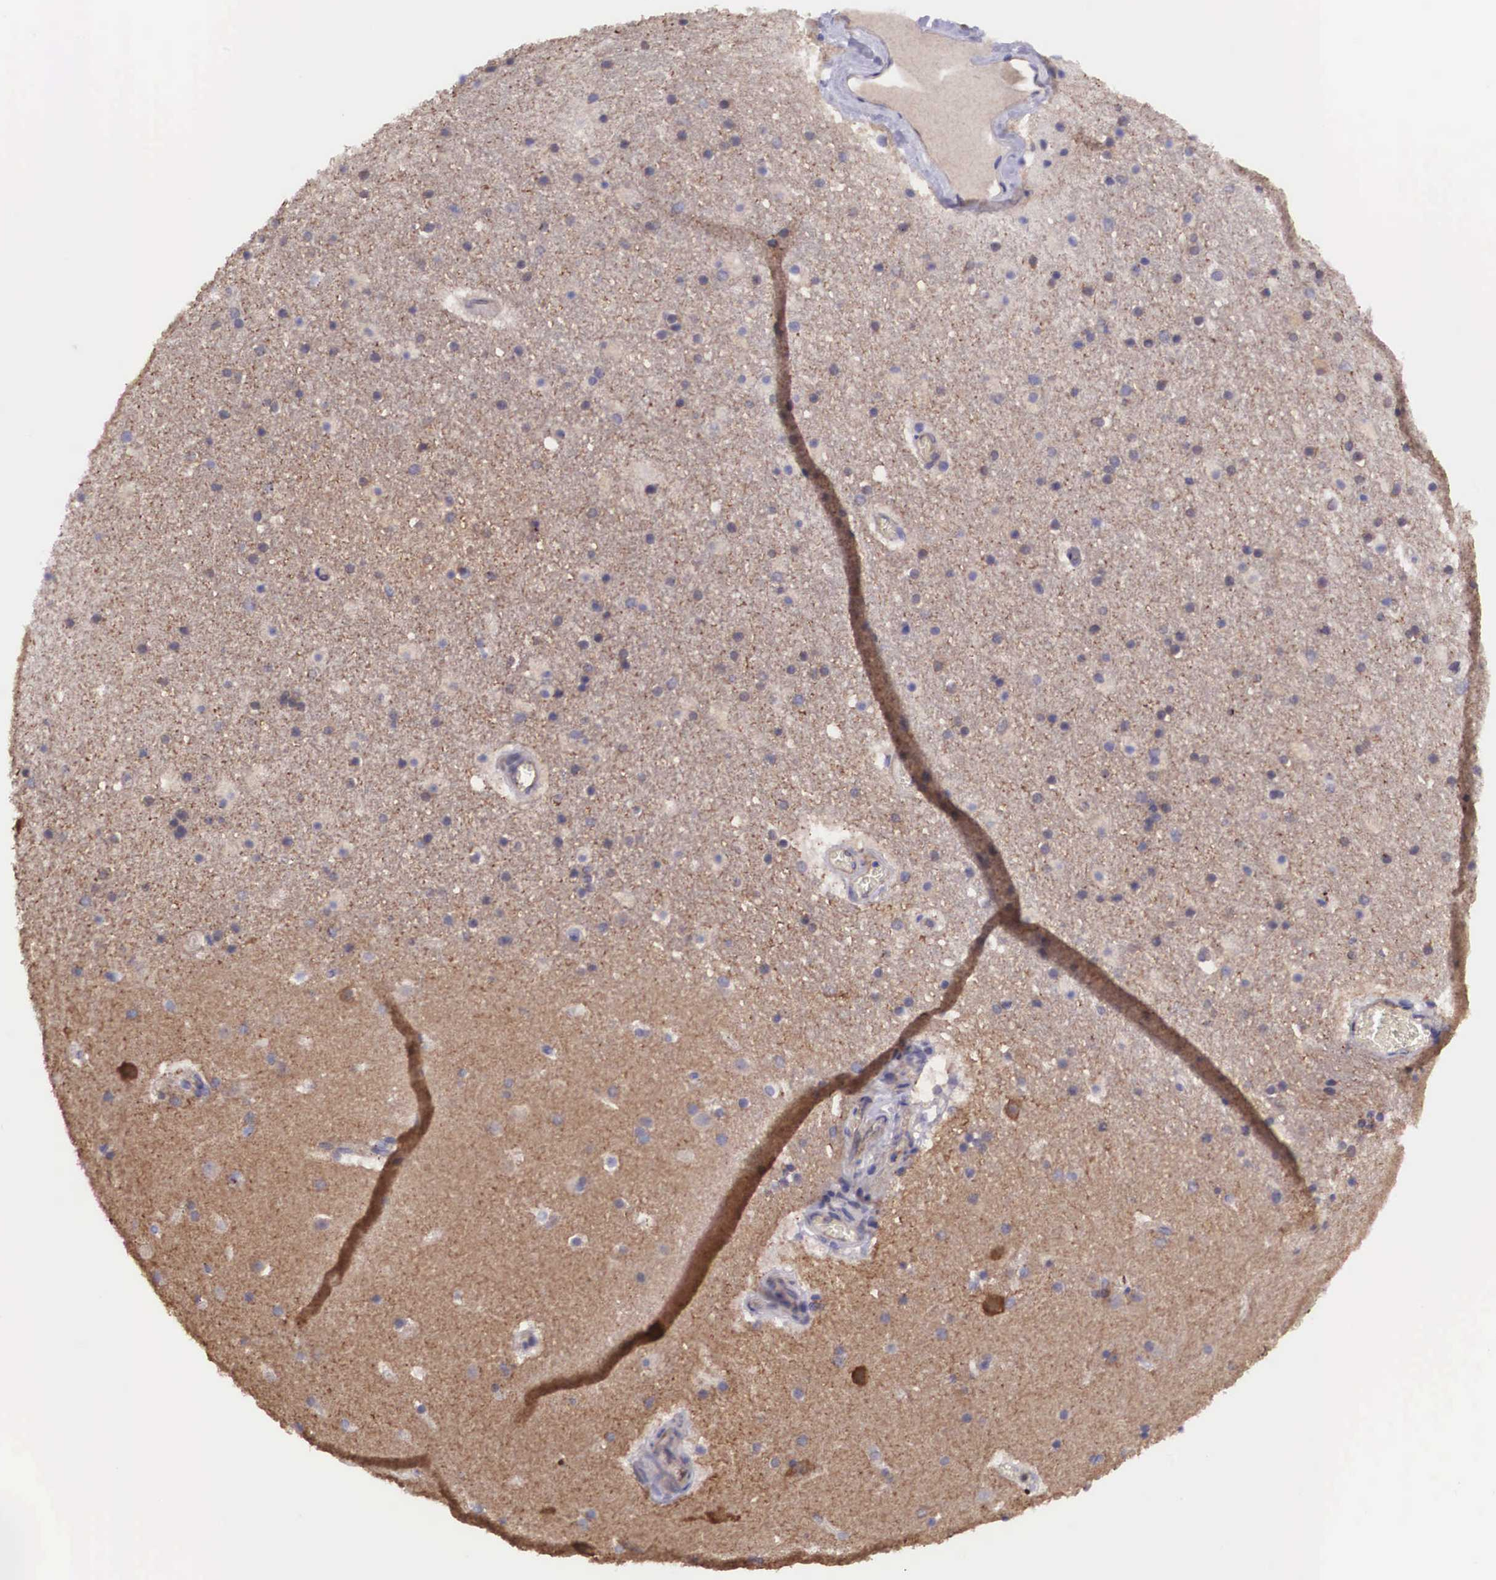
{"staining": {"intensity": "negative", "quantity": "none", "location": "none"}, "tissue": "caudate", "cell_type": "Glial cells", "image_type": "normal", "snomed": [{"axis": "morphology", "description": "Normal tissue, NOS"}, {"axis": "topography", "description": "Lateral ventricle wall"}], "caption": "High magnification brightfield microscopy of normal caudate stained with DAB (3,3'-diaminobenzidine) (brown) and counterstained with hematoxylin (blue): glial cells show no significant expression.", "gene": "BCAR1", "patient": {"sex": "male", "age": 45}}